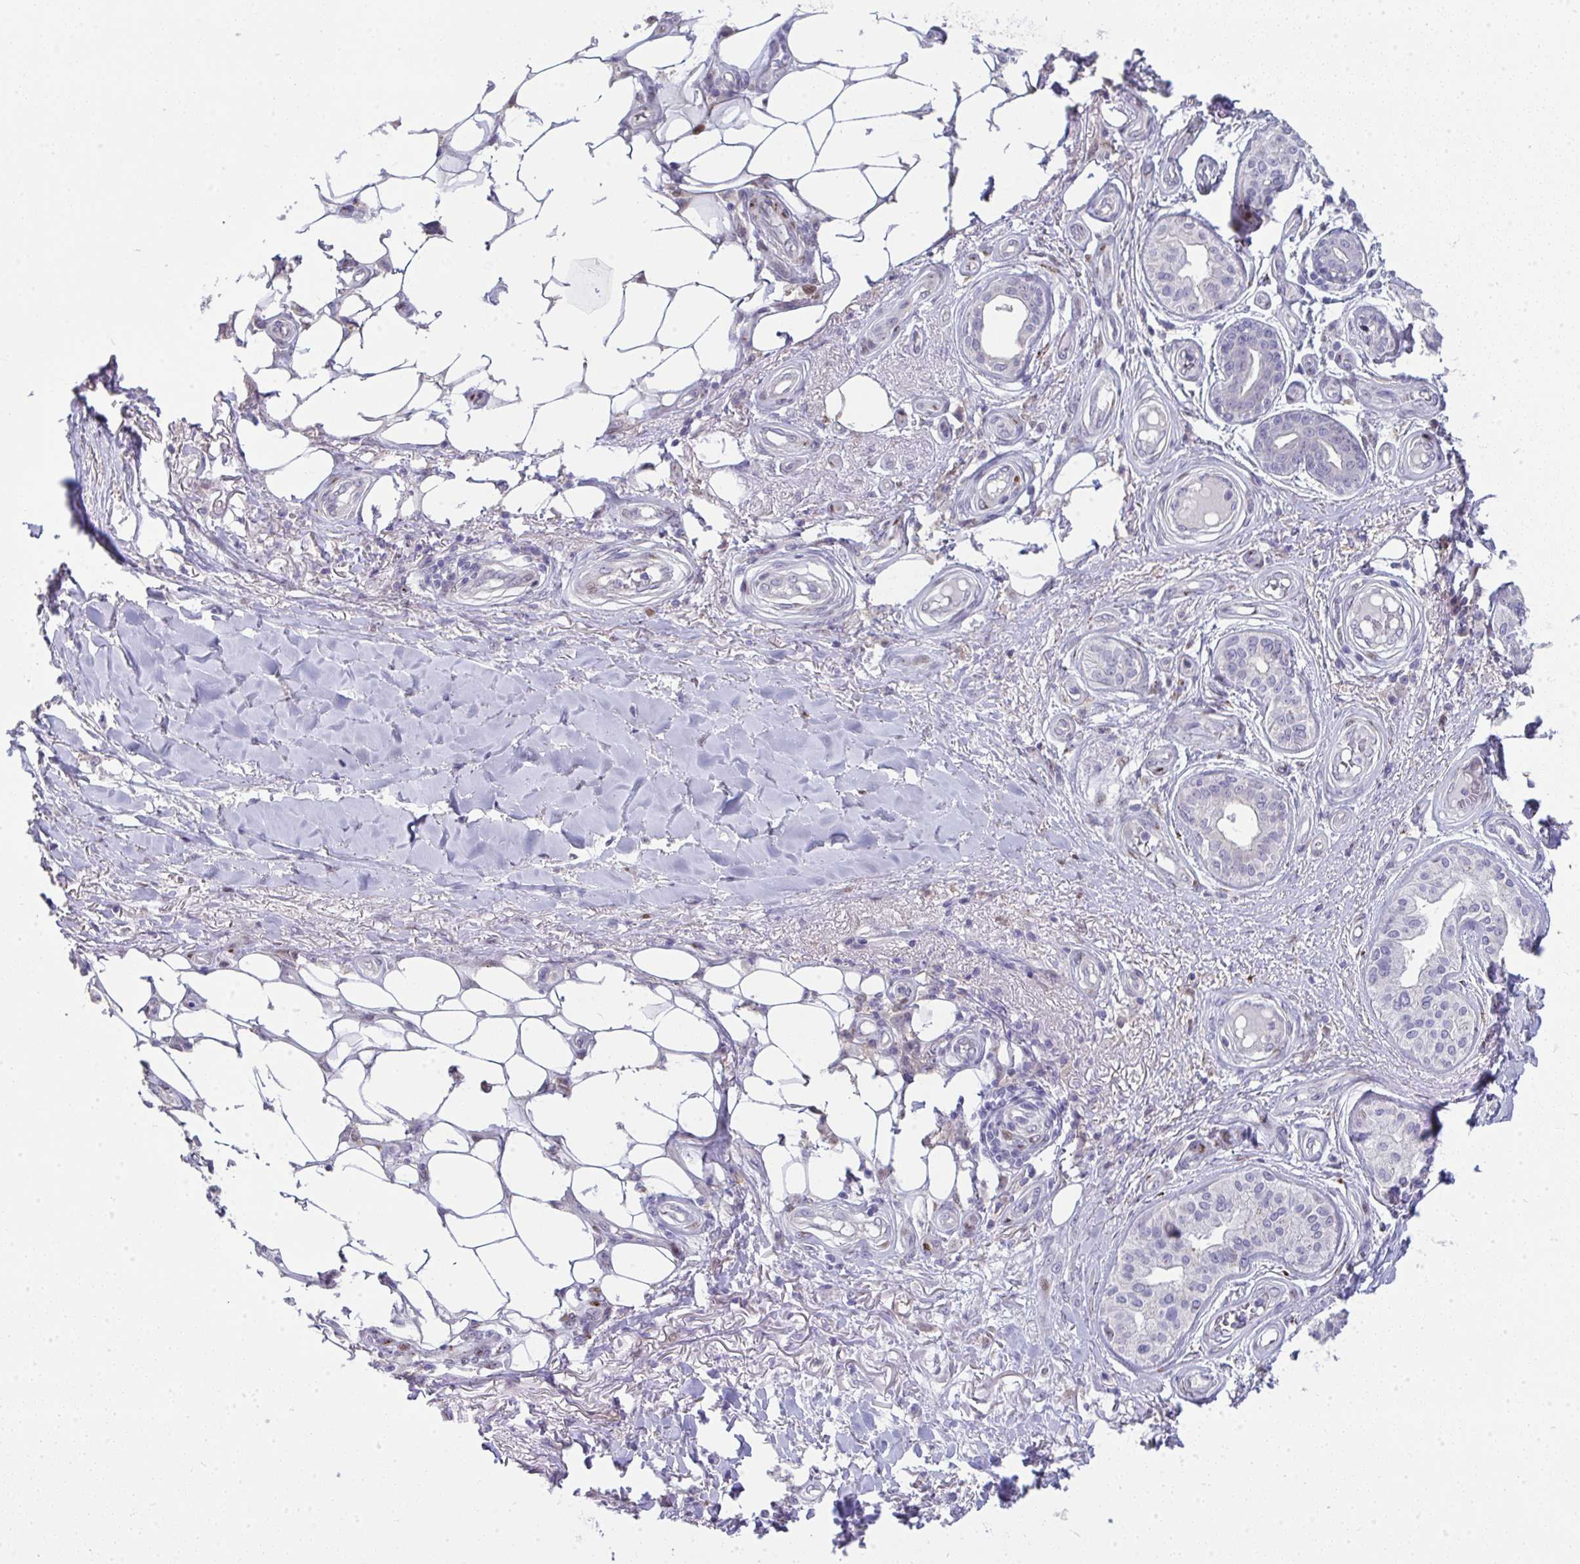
{"staining": {"intensity": "negative", "quantity": "none", "location": "none"}, "tissue": "skin cancer", "cell_type": "Tumor cells", "image_type": "cancer", "snomed": [{"axis": "morphology", "description": "Squamous cell carcinoma, NOS"}, {"axis": "topography", "description": "Skin"}], "caption": "Squamous cell carcinoma (skin) was stained to show a protein in brown. There is no significant positivity in tumor cells. The staining is performed using DAB brown chromogen with nuclei counter-stained in using hematoxylin.", "gene": "GALNT16", "patient": {"sex": "male", "age": 70}}